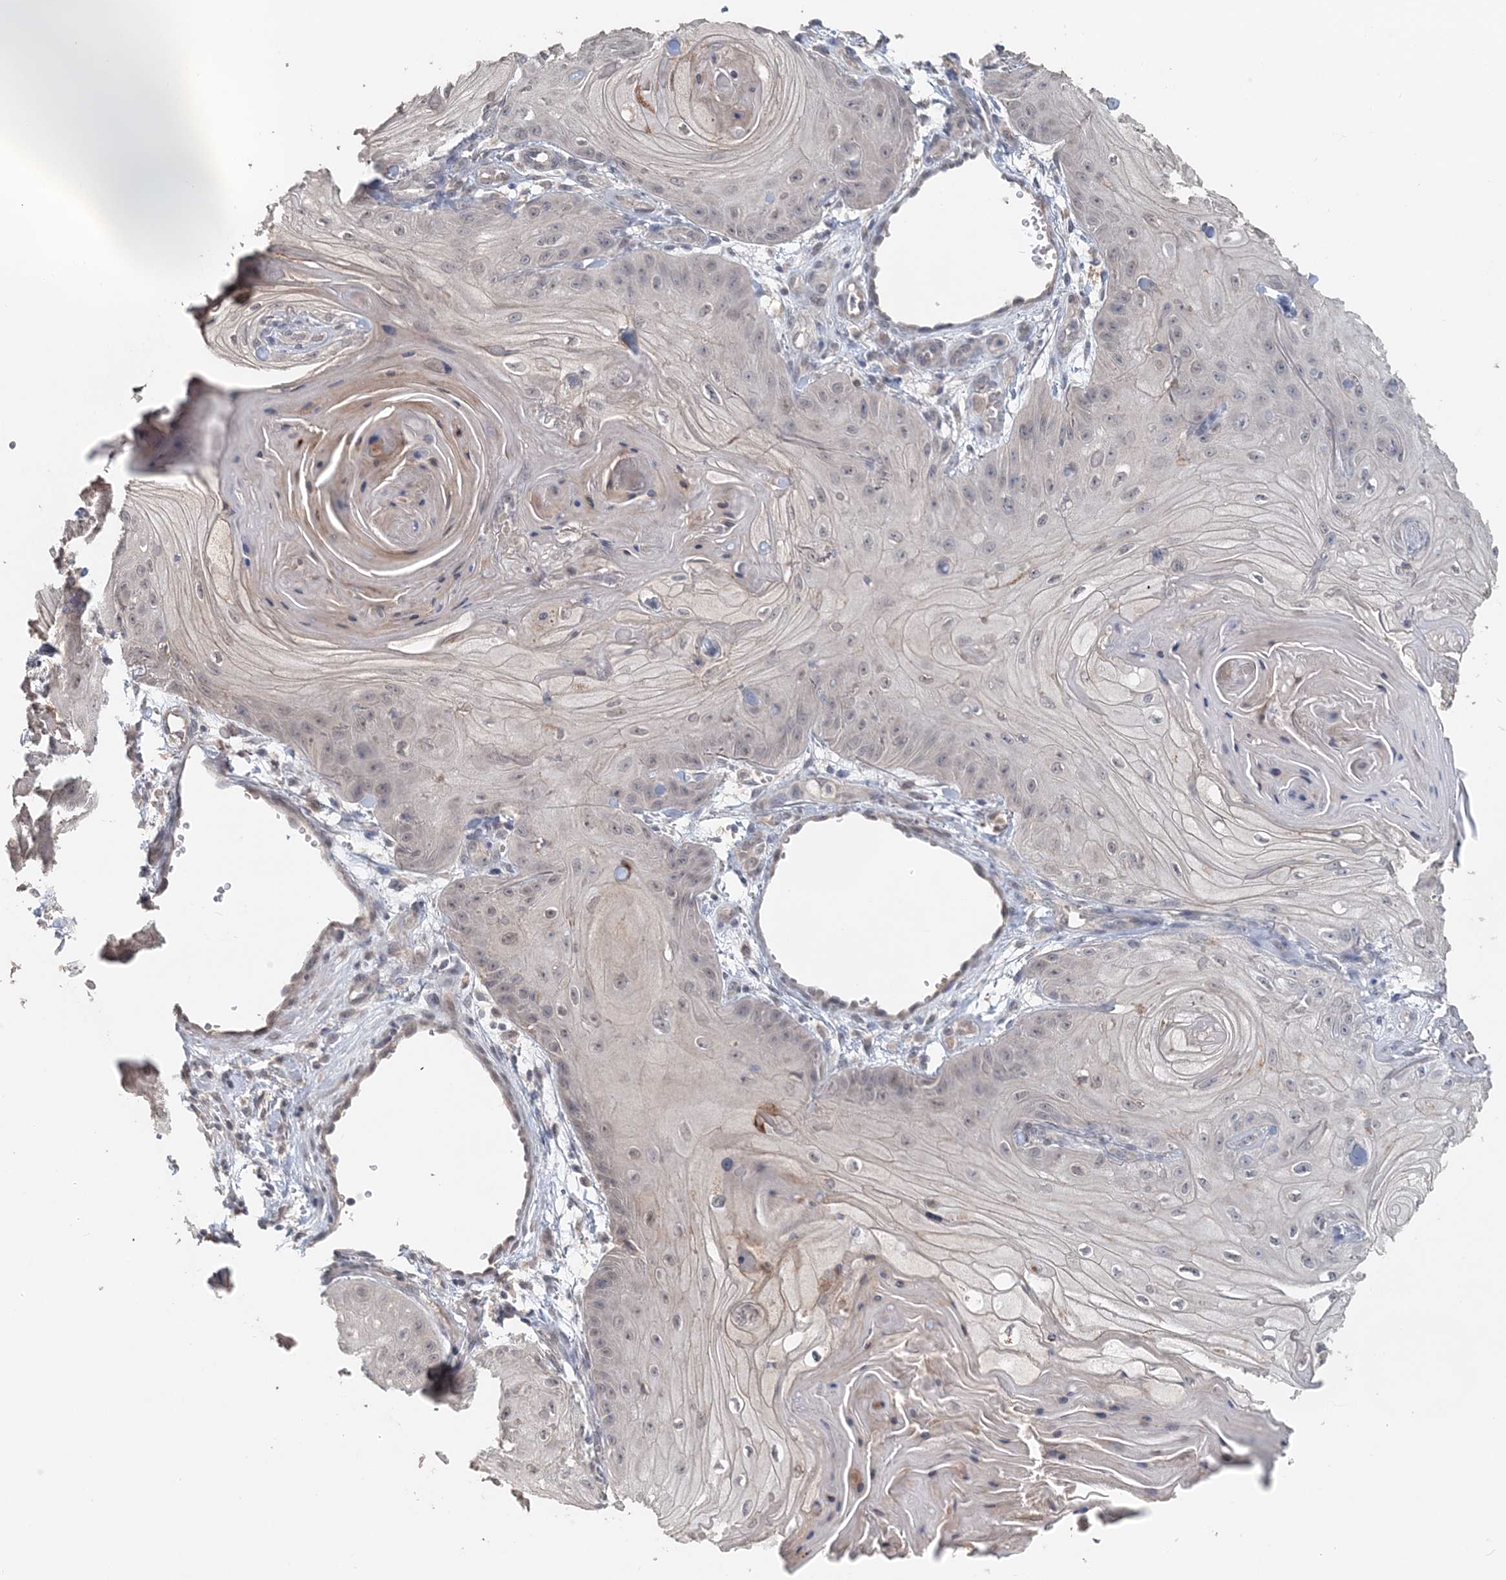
{"staining": {"intensity": "negative", "quantity": "none", "location": "none"}, "tissue": "skin cancer", "cell_type": "Tumor cells", "image_type": "cancer", "snomed": [{"axis": "morphology", "description": "Squamous cell carcinoma, NOS"}, {"axis": "topography", "description": "Skin"}], "caption": "Skin cancer (squamous cell carcinoma) stained for a protein using immunohistochemistry demonstrates no expression tumor cells.", "gene": "FBXO38", "patient": {"sex": "male", "age": 74}}